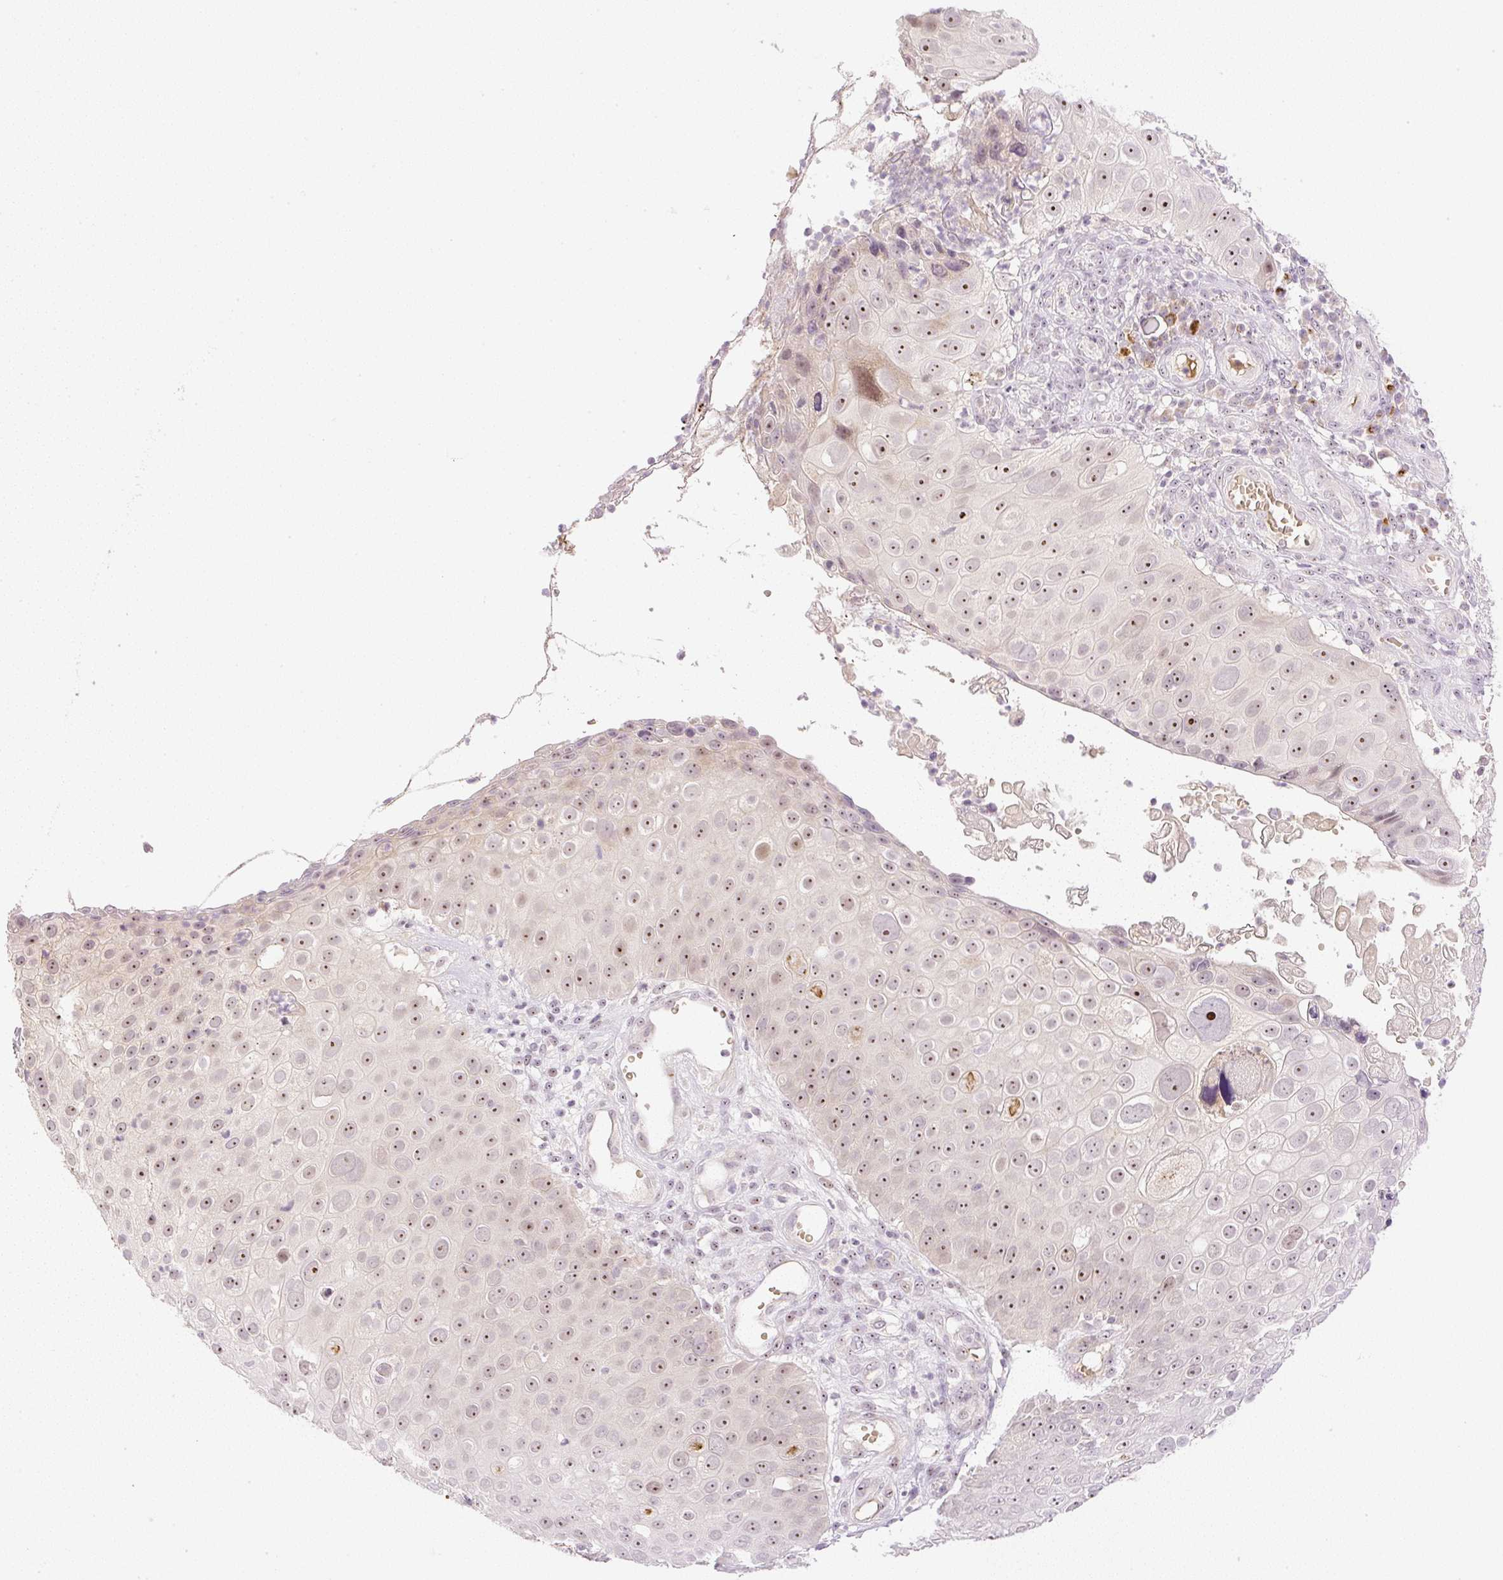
{"staining": {"intensity": "moderate", "quantity": "25%-75%", "location": "nuclear"}, "tissue": "skin cancer", "cell_type": "Tumor cells", "image_type": "cancer", "snomed": [{"axis": "morphology", "description": "Squamous cell carcinoma, NOS"}, {"axis": "topography", "description": "Skin"}], "caption": "Immunohistochemistry (IHC) of skin cancer (squamous cell carcinoma) demonstrates medium levels of moderate nuclear expression in about 25%-75% of tumor cells. (DAB (3,3'-diaminobenzidine) = brown stain, brightfield microscopy at high magnification).", "gene": "AAR2", "patient": {"sex": "male", "age": 71}}